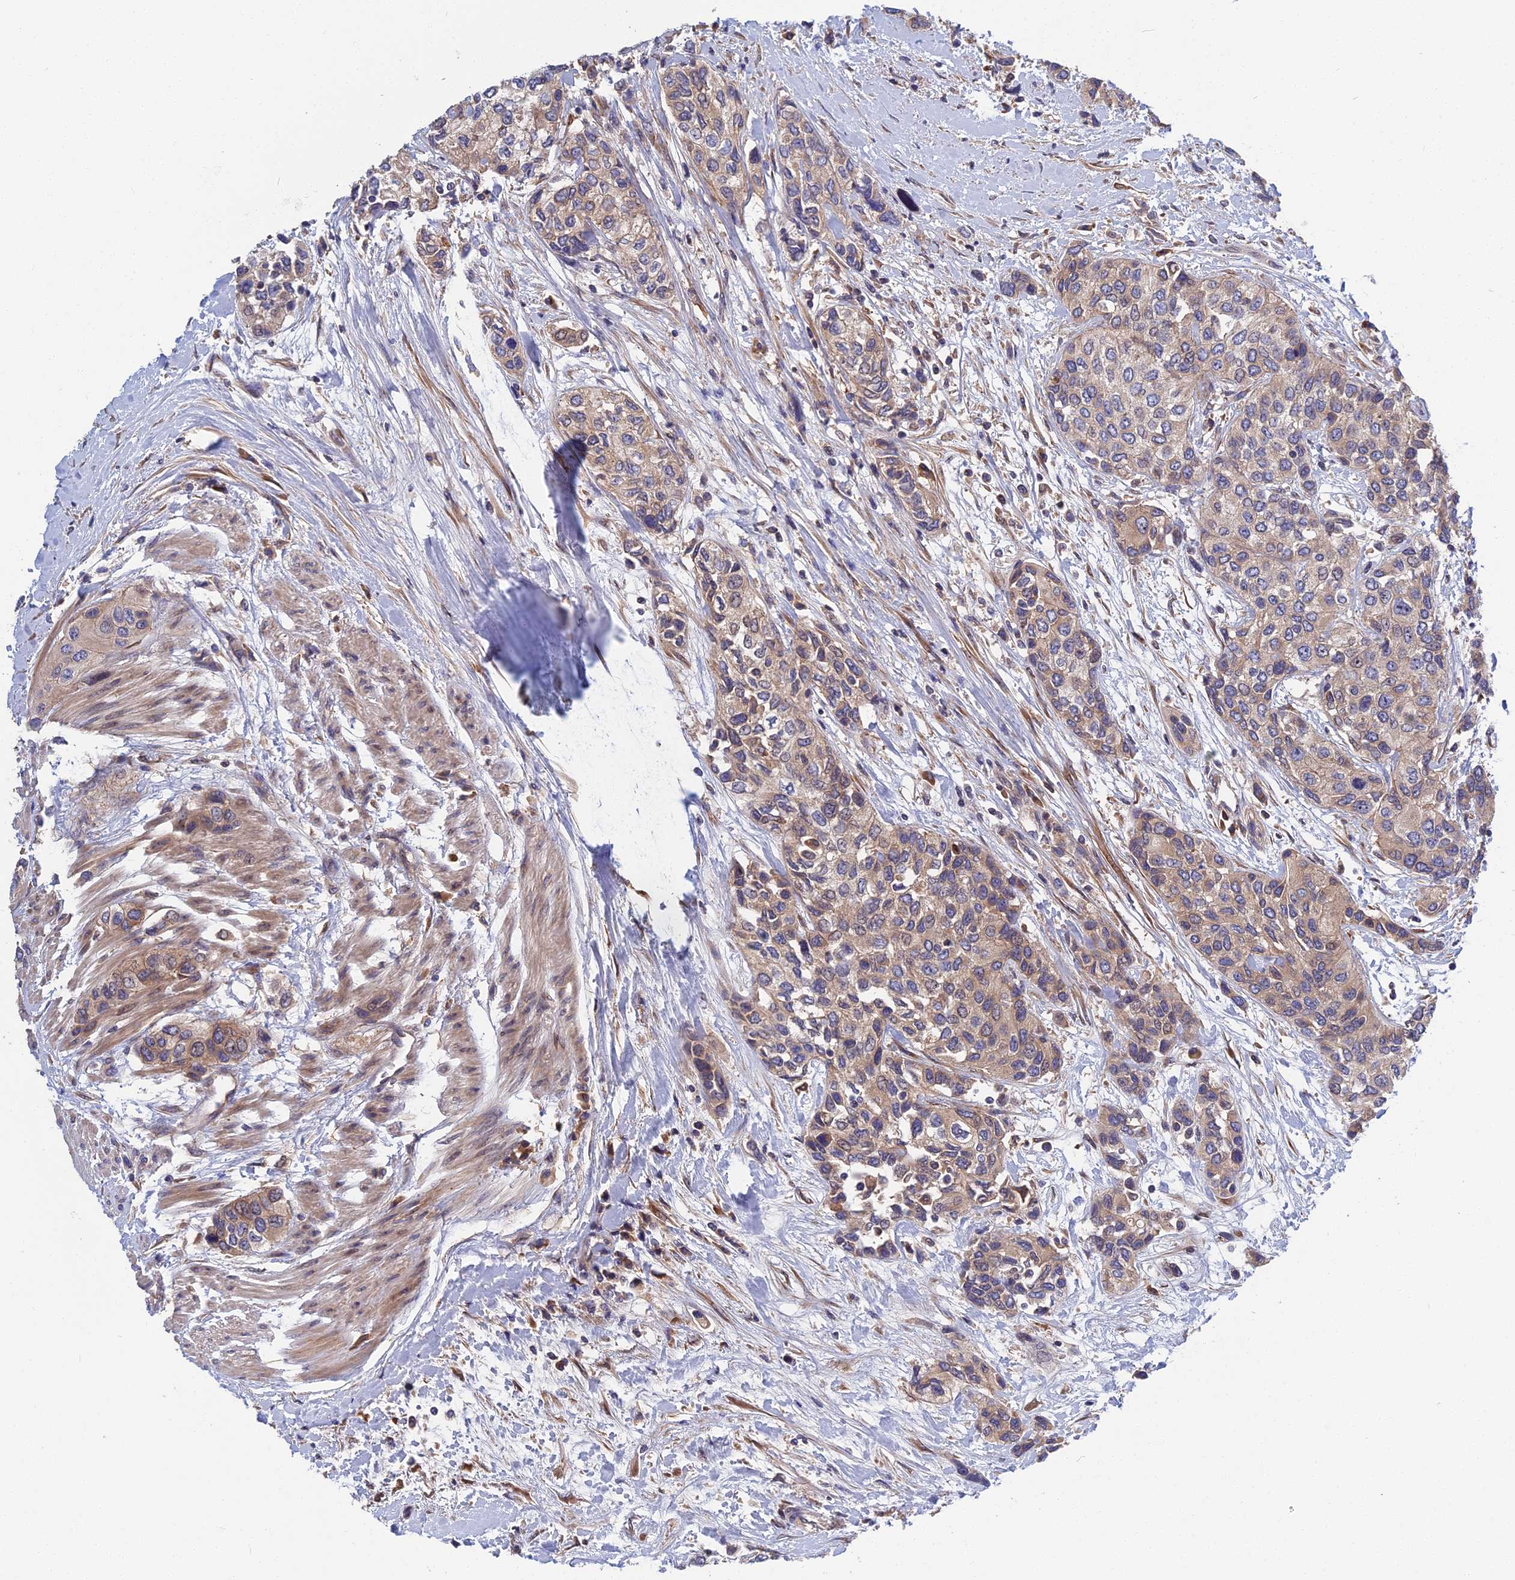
{"staining": {"intensity": "weak", "quantity": ">75%", "location": "cytoplasmic/membranous"}, "tissue": "urothelial cancer", "cell_type": "Tumor cells", "image_type": "cancer", "snomed": [{"axis": "morphology", "description": "Normal tissue, NOS"}, {"axis": "morphology", "description": "Urothelial carcinoma, High grade"}, {"axis": "topography", "description": "Vascular tissue"}, {"axis": "topography", "description": "Urinary bladder"}], "caption": "A brown stain highlights weak cytoplasmic/membranous expression of a protein in urothelial cancer tumor cells.", "gene": "CRACD", "patient": {"sex": "female", "age": 56}}